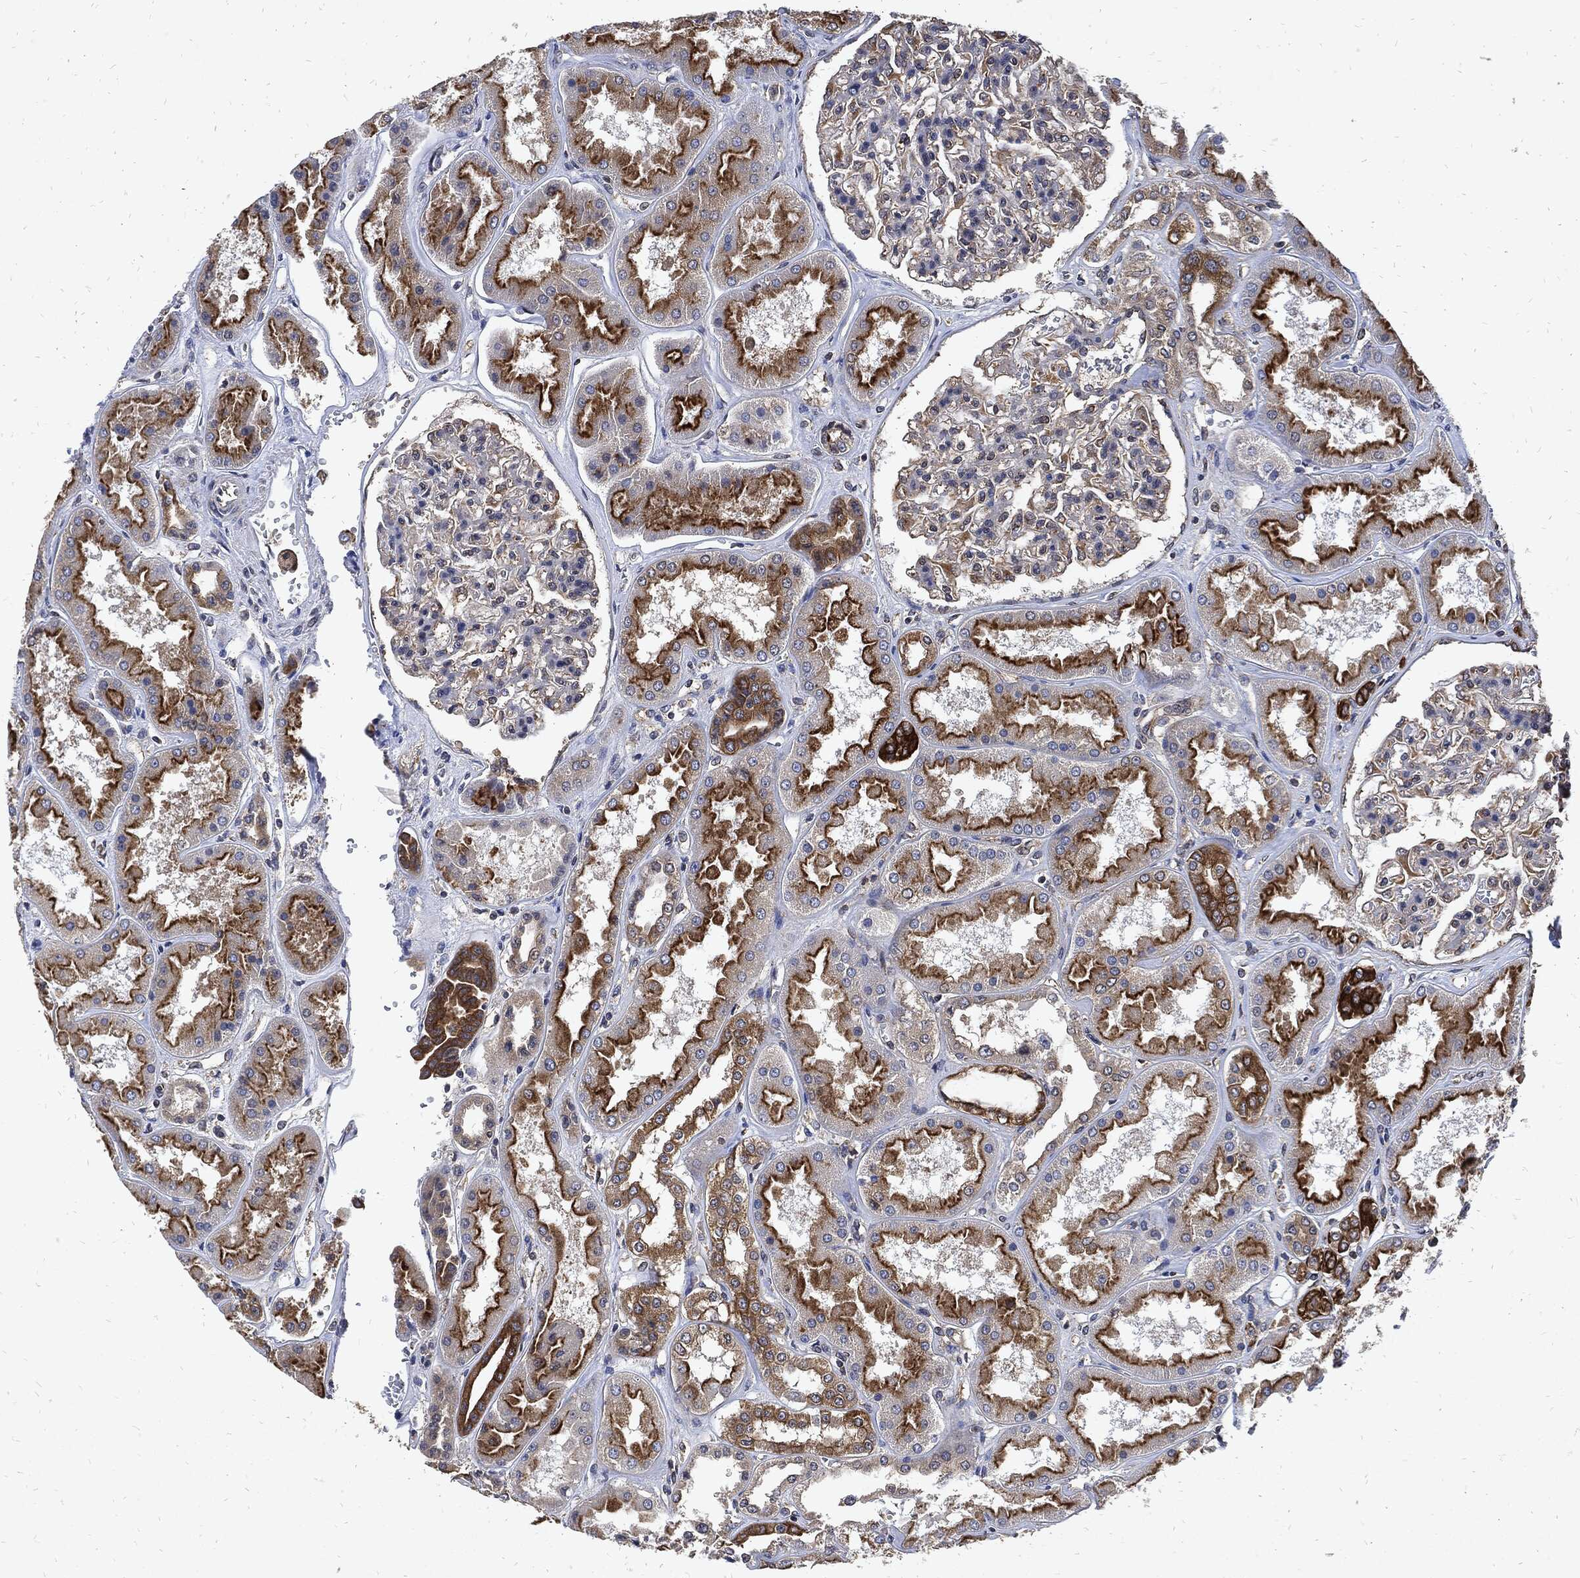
{"staining": {"intensity": "weak", "quantity": "<25%", "location": "cytoplasmic/membranous"}, "tissue": "kidney", "cell_type": "Cells in glomeruli", "image_type": "normal", "snomed": [{"axis": "morphology", "description": "Normal tissue, NOS"}, {"axis": "topography", "description": "Kidney"}], "caption": "IHC of normal human kidney displays no positivity in cells in glomeruli. (Brightfield microscopy of DAB (3,3'-diaminobenzidine) immunohistochemistry at high magnification).", "gene": "DCTN1", "patient": {"sex": "female", "age": 56}}